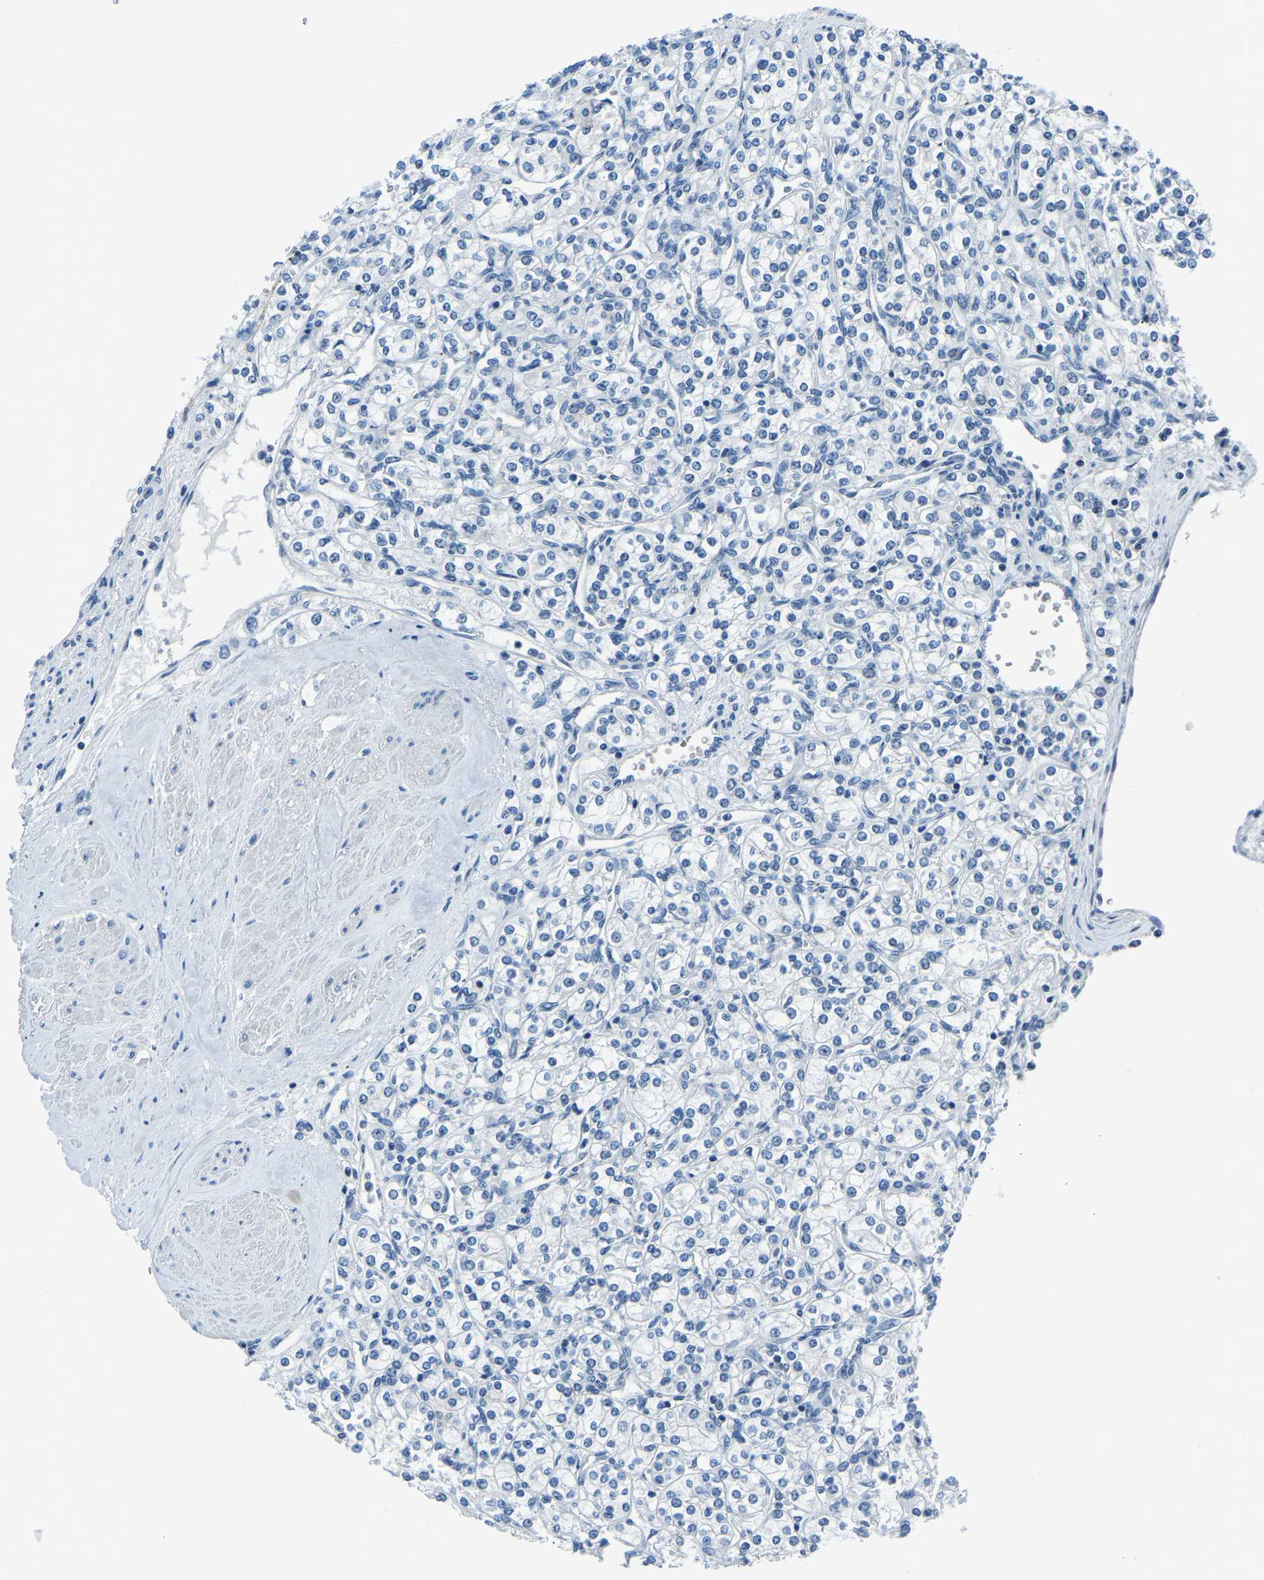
{"staining": {"intensity": "negative", "quantity": "none", "location": "none"}, "tissue": "renal cancer", "cell_type": "Tumor cells", "image_type": "cancer", "snomed": [{"axis": "morphology", "description": "Adenocarcinoma, NOS"}, {"axis": "topography", "description": "Kidney"}], "caption": "Renal cancer stained for a protein using immunohistochemistry (IHC) displays no staining tumor cells.", "gene": "RRP1", "patient": {"sex": "male", "age": 77}}